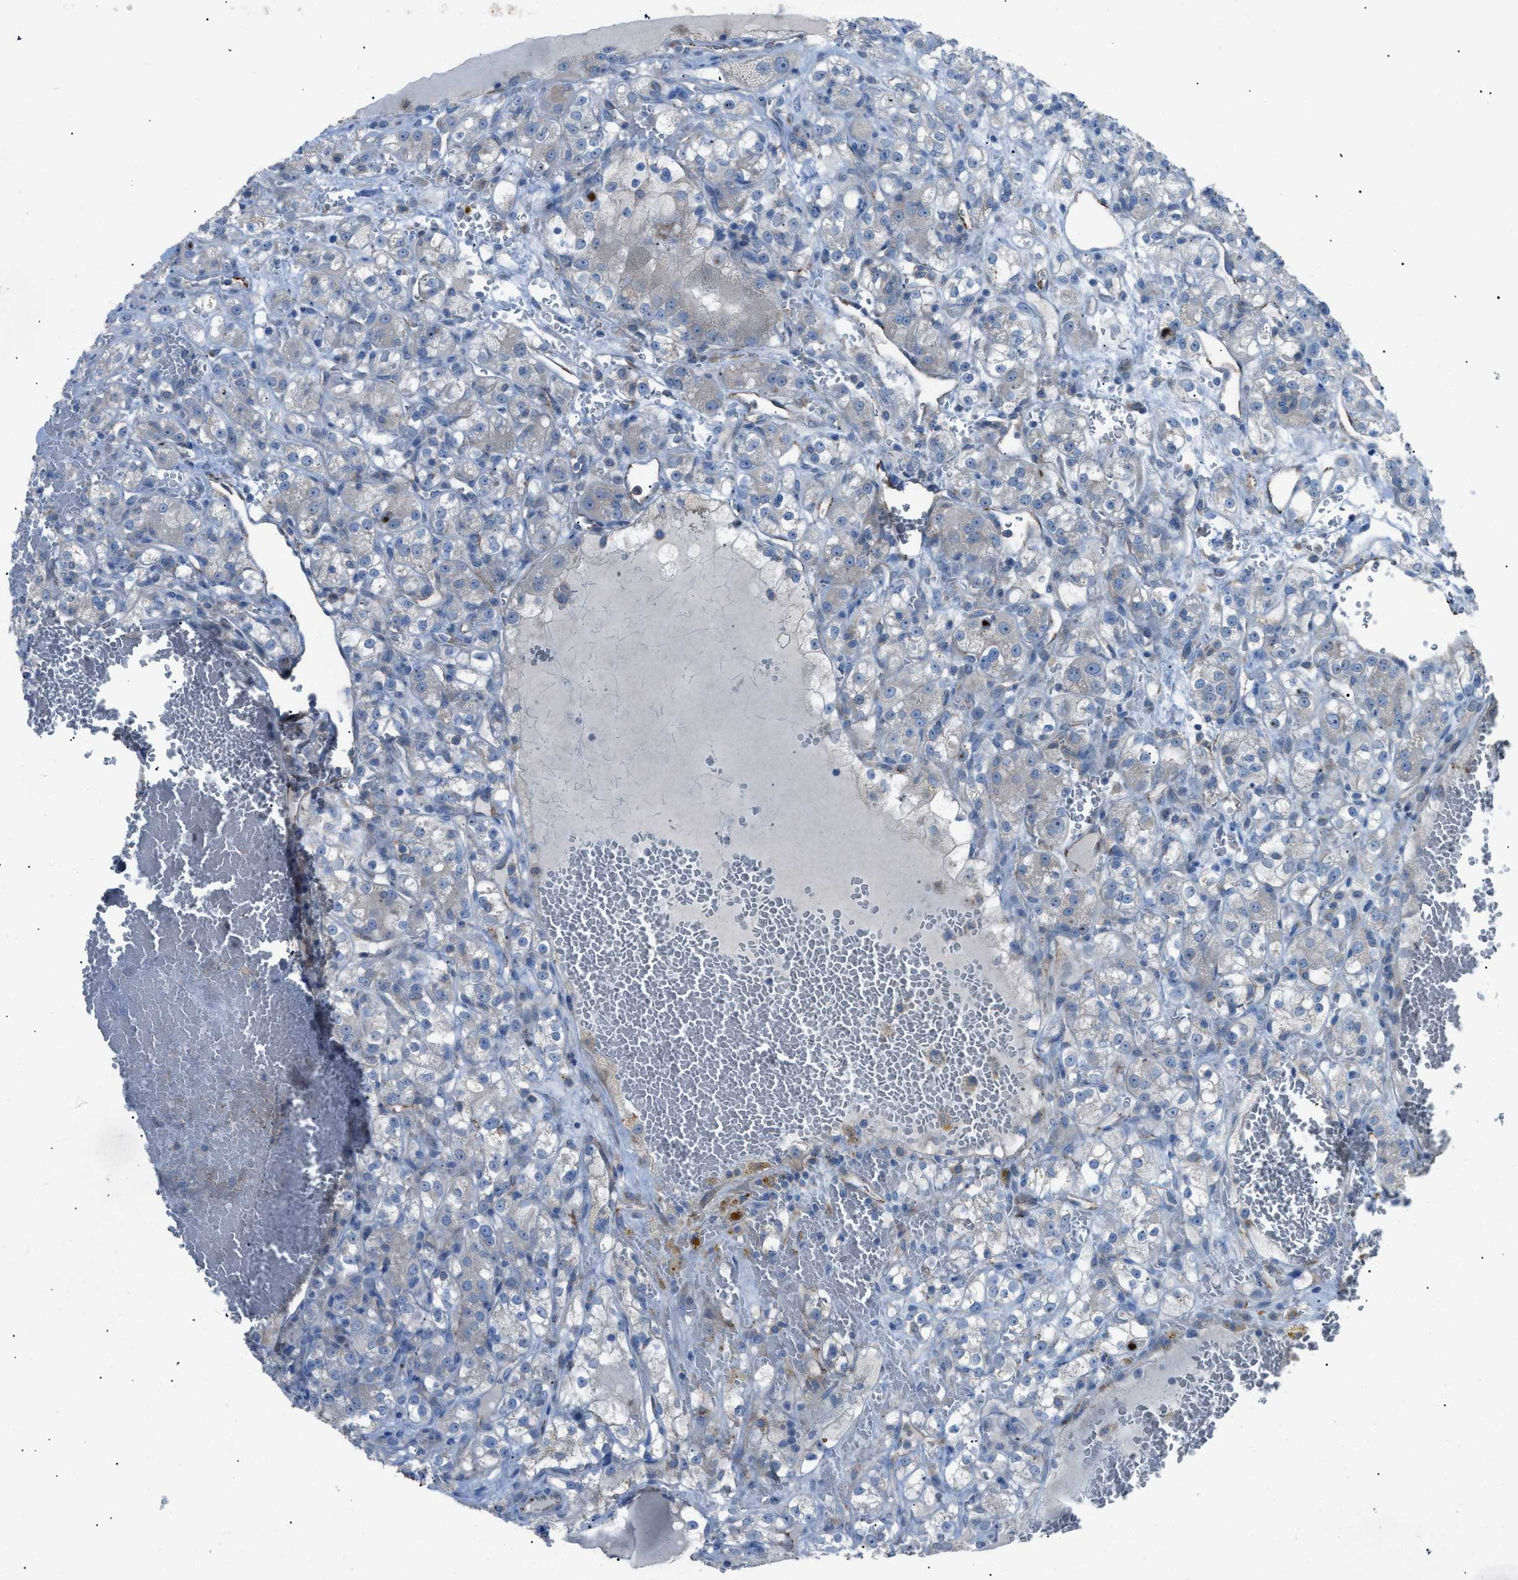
{"staining": {"intensity": "negative", "quantity": "none", "location": "none"}, "tissue": "renal cancer", "cell_type": "Tumor cells", "image_type": "cancer", "snomed": [{"axis": "morphology", "description": "Normal tissue, NOS"}, {"axis": "morphology", "description": "Adenocarcinoma, NOS"}, {"axis": "topography", "description": "Kidney"}], "caption": "Histopathology image shows no protein positivity in tumor cells of adenocarcinoma (renal) tissue.", "gene": "HEG1", "patient": {"sex": "male", "age": 61}}